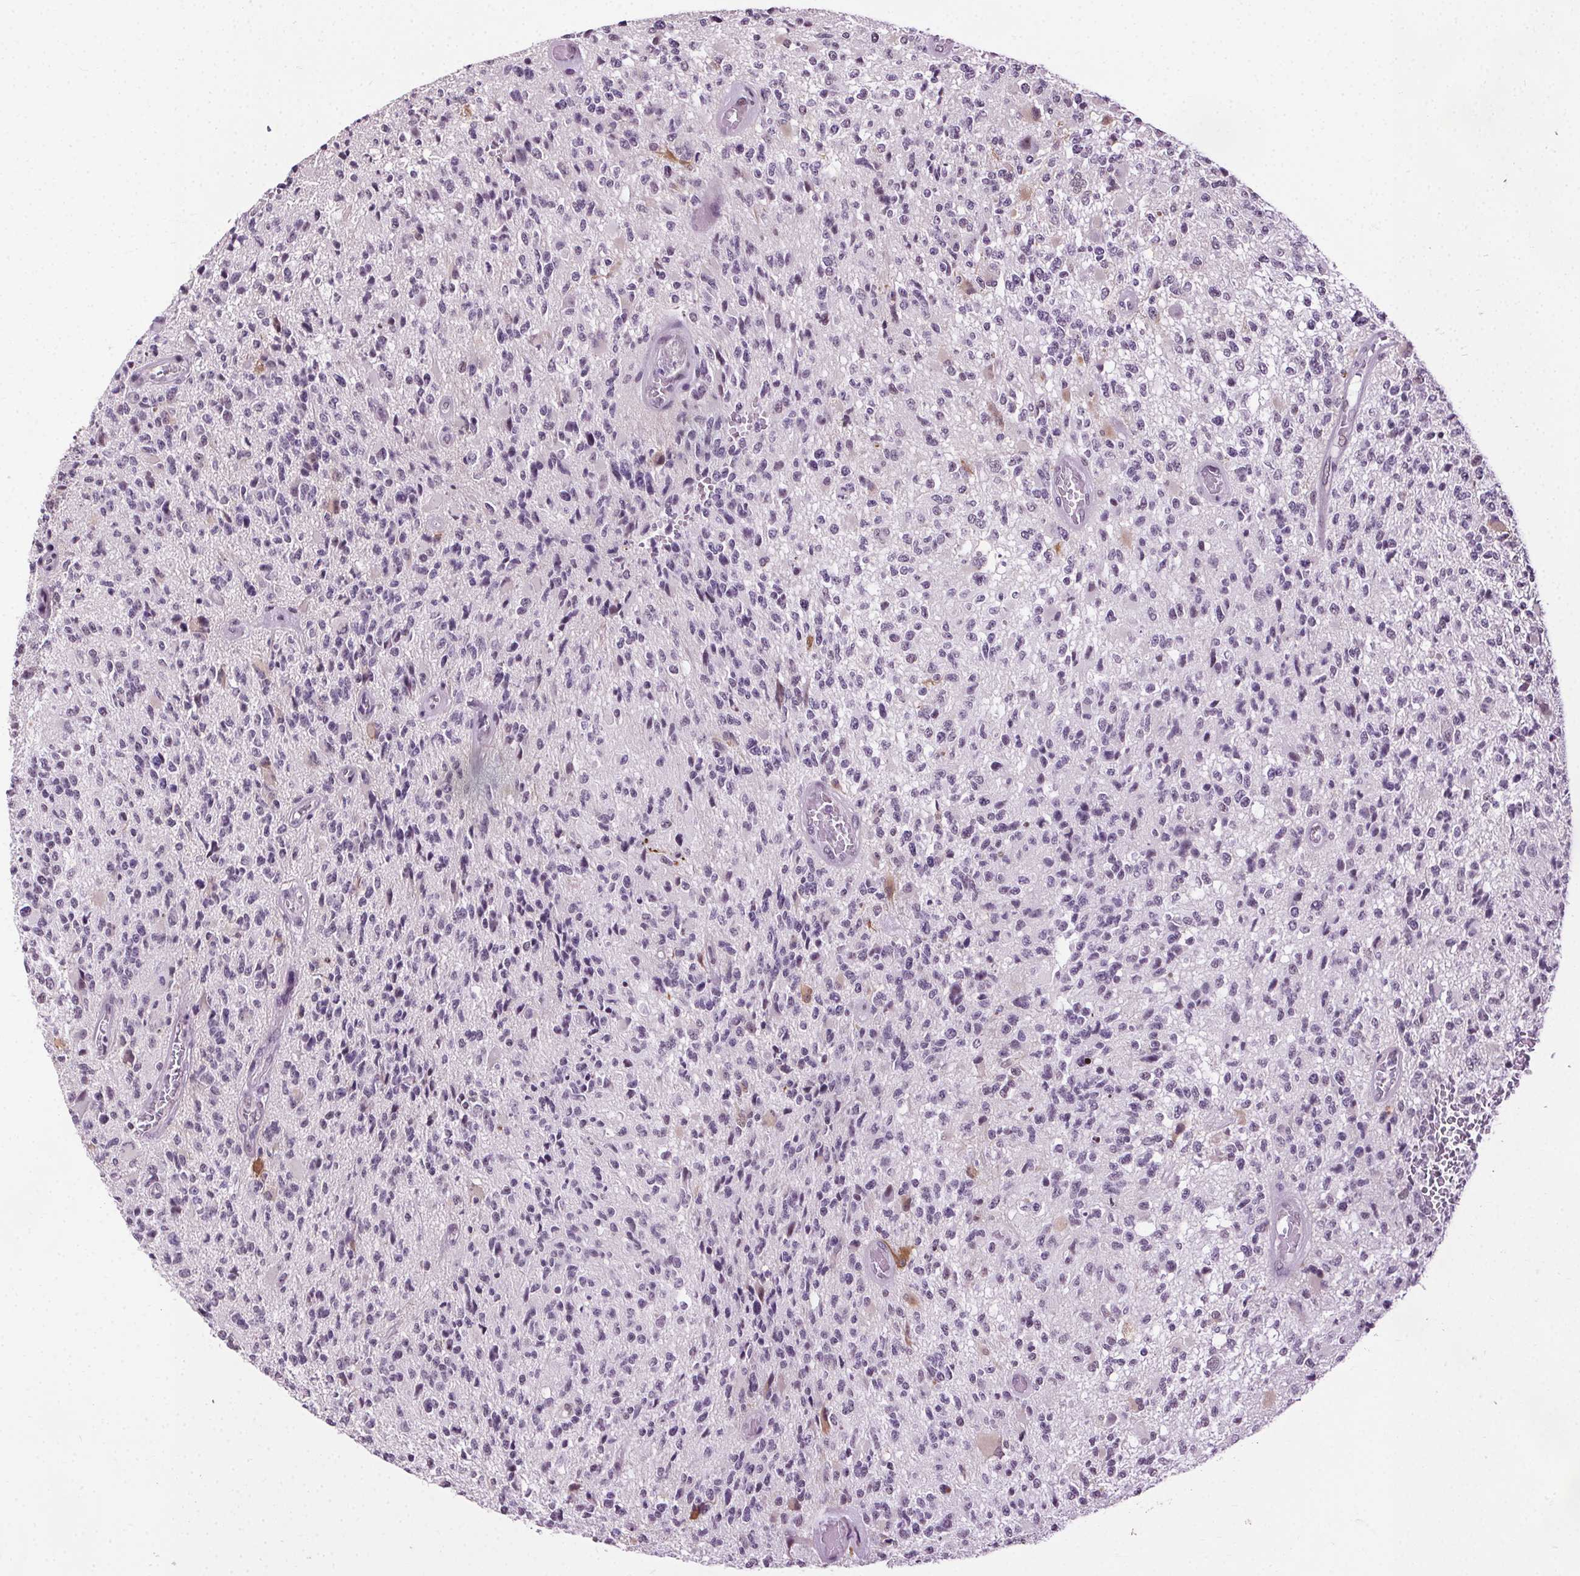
{"staining": {"intensity": "negative", "quantity": "none", "location": "none"}, "tissue": "glioma", "cell_type": "Tumor cells", "image_type": "cancer", "snomed": [{"axis": "morphology", "description": "Glioma, malignant, High grade"}, {"axis": "topography", "description": "Brain"}], "caption": "This is an immunohistochemistry (IHC) image of glioma. There is no staining in tumor cells.", "gene": "CEBPA", "patient": {"sex": "female", "age": 63}}